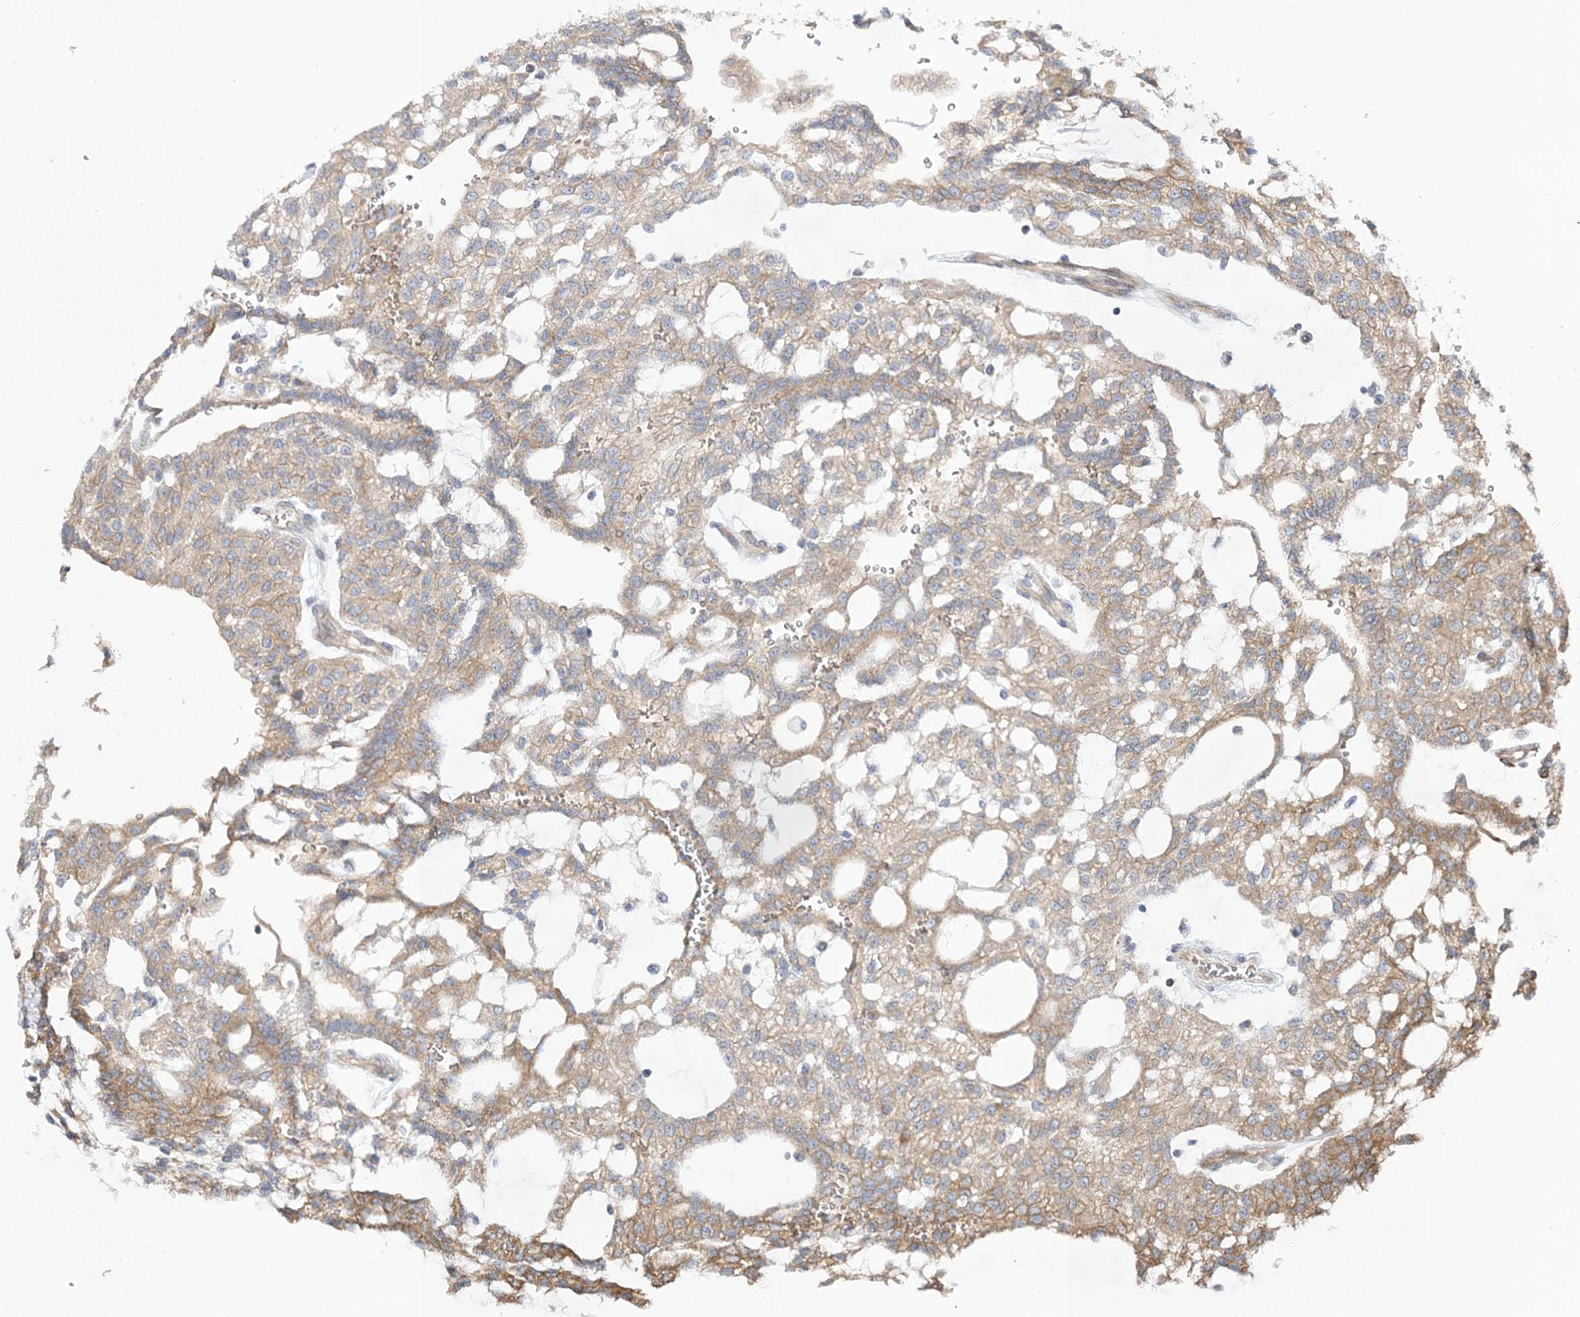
{"staining": {"intensity": "weak", "quantity": ">75%", "location": "cytoplasmic/membranous"}, "tissue": "renal cancer", "cell_type": "Tumor cells", "image_type": "cancer", "snomed": [{"axis": "morphology", "description": "Adenocarcinoma, NOS"}, {"axis": "topography", "description": "Kidney"}], "caption": "This histopathology image demonstrates adenocarcinoma (renal) stained with immunohistochemistry (IHC) to label a protein in brown. The cytoplasmic/membranous of tumor cells show weak positivity for the protein. Nuclei are counter-stained blue.", "gene": "ZFYVE16", "patient": {"sex": "male", "age": 63}}